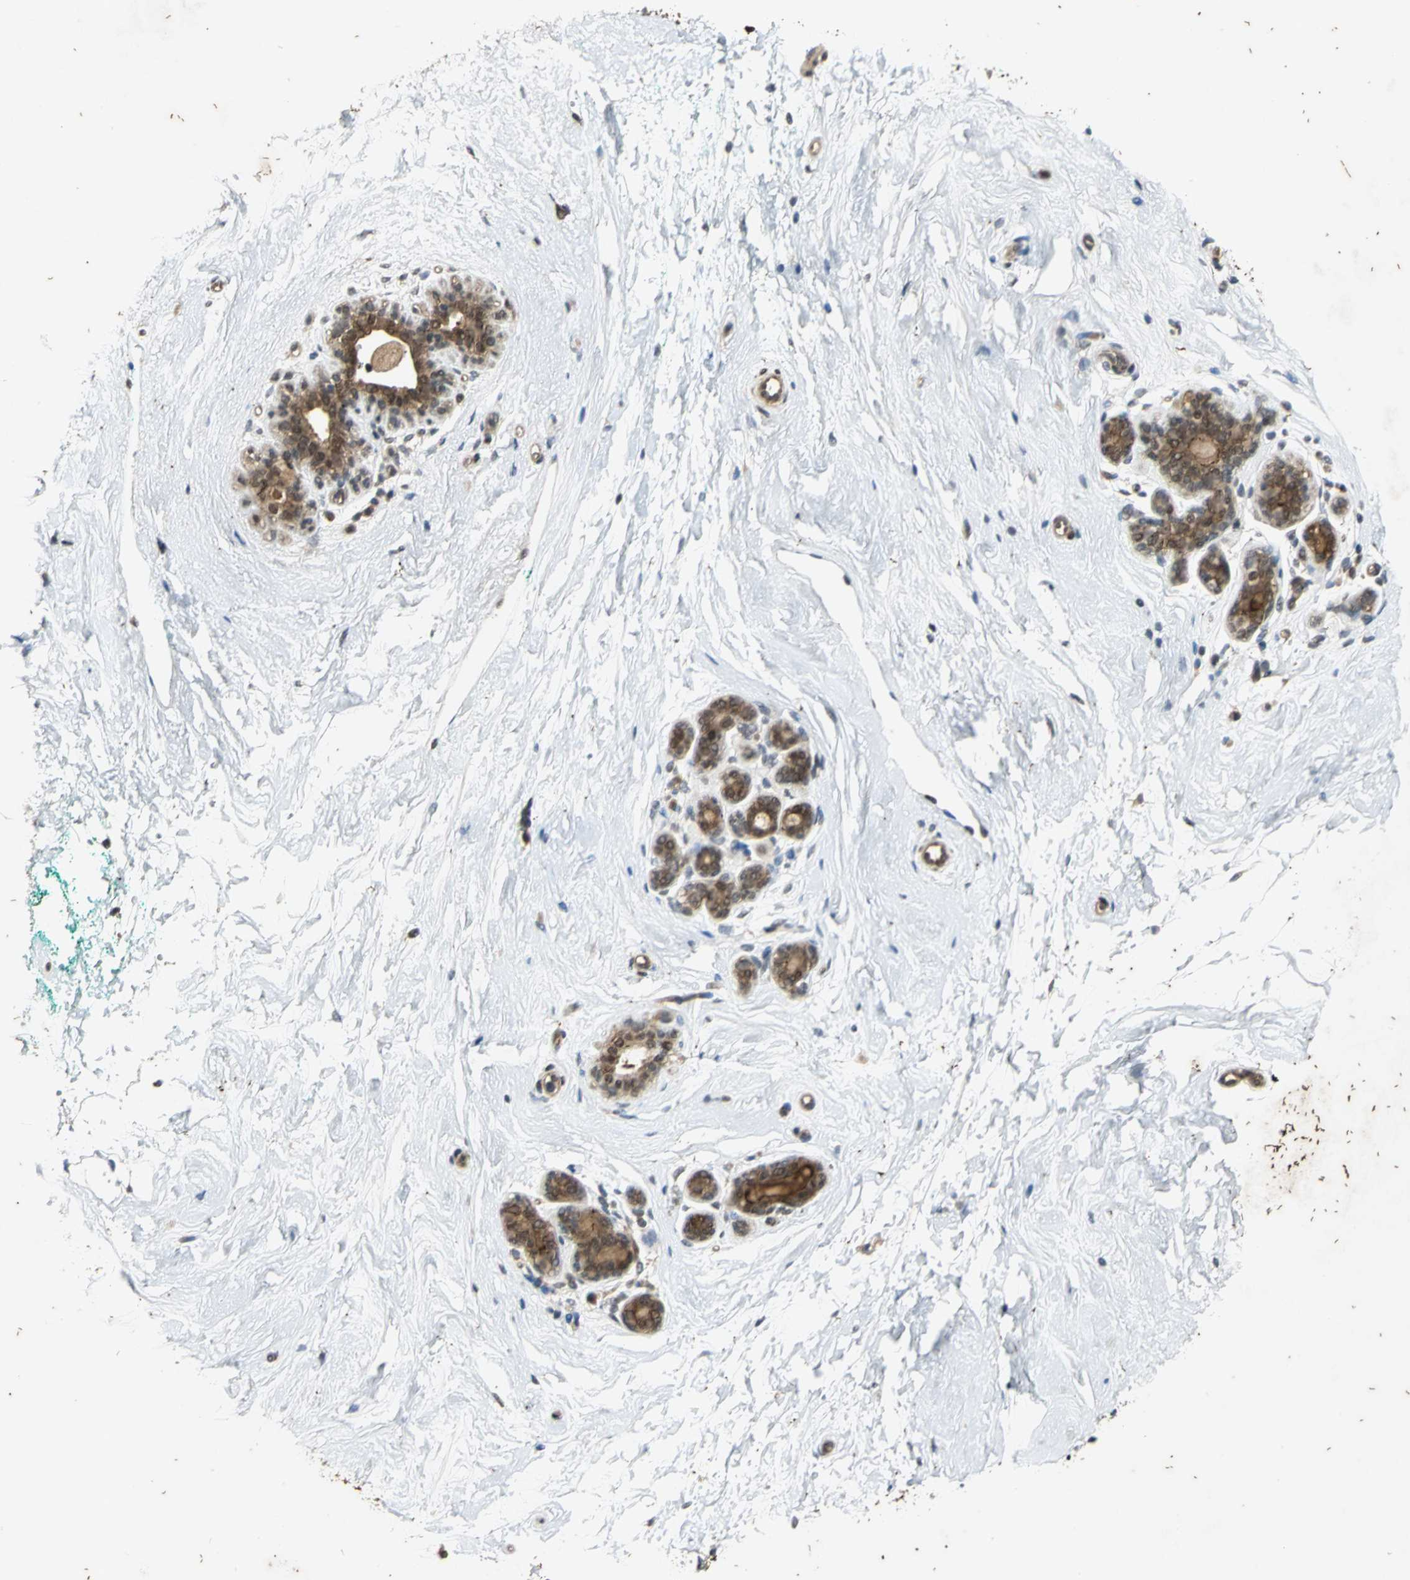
{"staining": {"intensity": "moderate", "quantity": ">75%", "location": "cytoplasmic/membranous,nuclear"}, "tissue": "breast", "cell_type": "Adipocytes", "image_type": "normal", "snomed": [{"axis": "morphology", "description": "Normal tissue, NOS"}, {"axis": "topography", "description": "Breast"}], "caption": "IHC image of normal breast: breast stained using immunohistochemistry demonstrates medium levels of moderate protein expression localized specifically in the cytoplasmic/membranous,nuclear of adipocytes, appearing as a cytoplasmic/membranous,nuclear brown color.", "gene": "NOTCH3", "patient": {"sex": "female", "age": 52}}